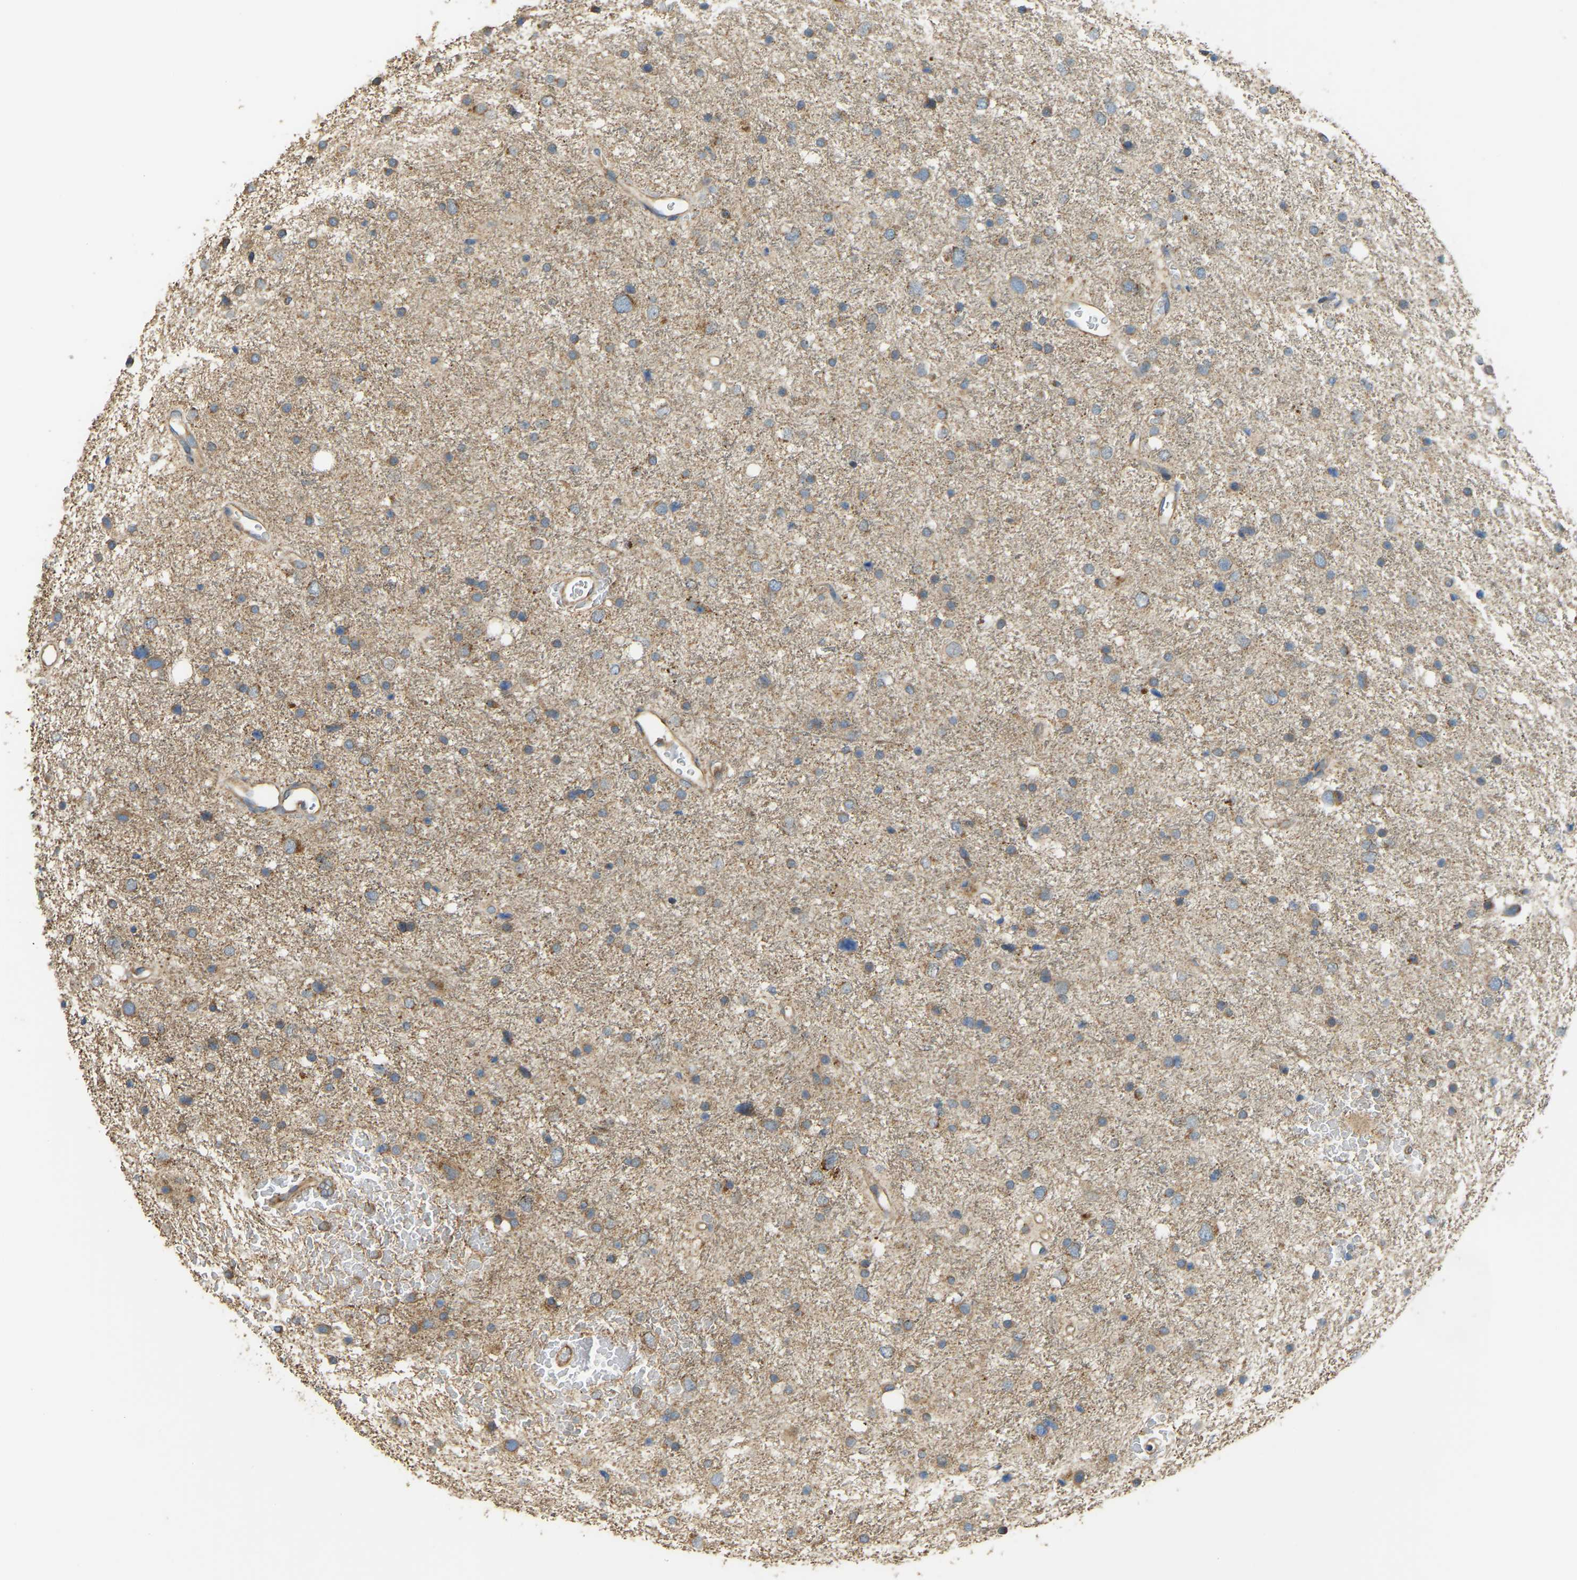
{"staining": {"intensity": "moderate", "quantity": ">75%", "location": "cytoplasmic/membranous"}, "tissue": "glioma", "cell_type": "Tumor cells", "image_type": "cancer", "snomed": [{"axis": "morphology", "description": "Glioma, malignant, Low grade"}, {"axis": "topography", "description": "Brain"}], "caption": "Tumor cells show medium levels of moderate cytoplasmic/membranous staining in approximately >75% of cells in human malignant low-grade glioma.", "gene": "PSMD7", "patient": {"sex": "female", "age": 37}}